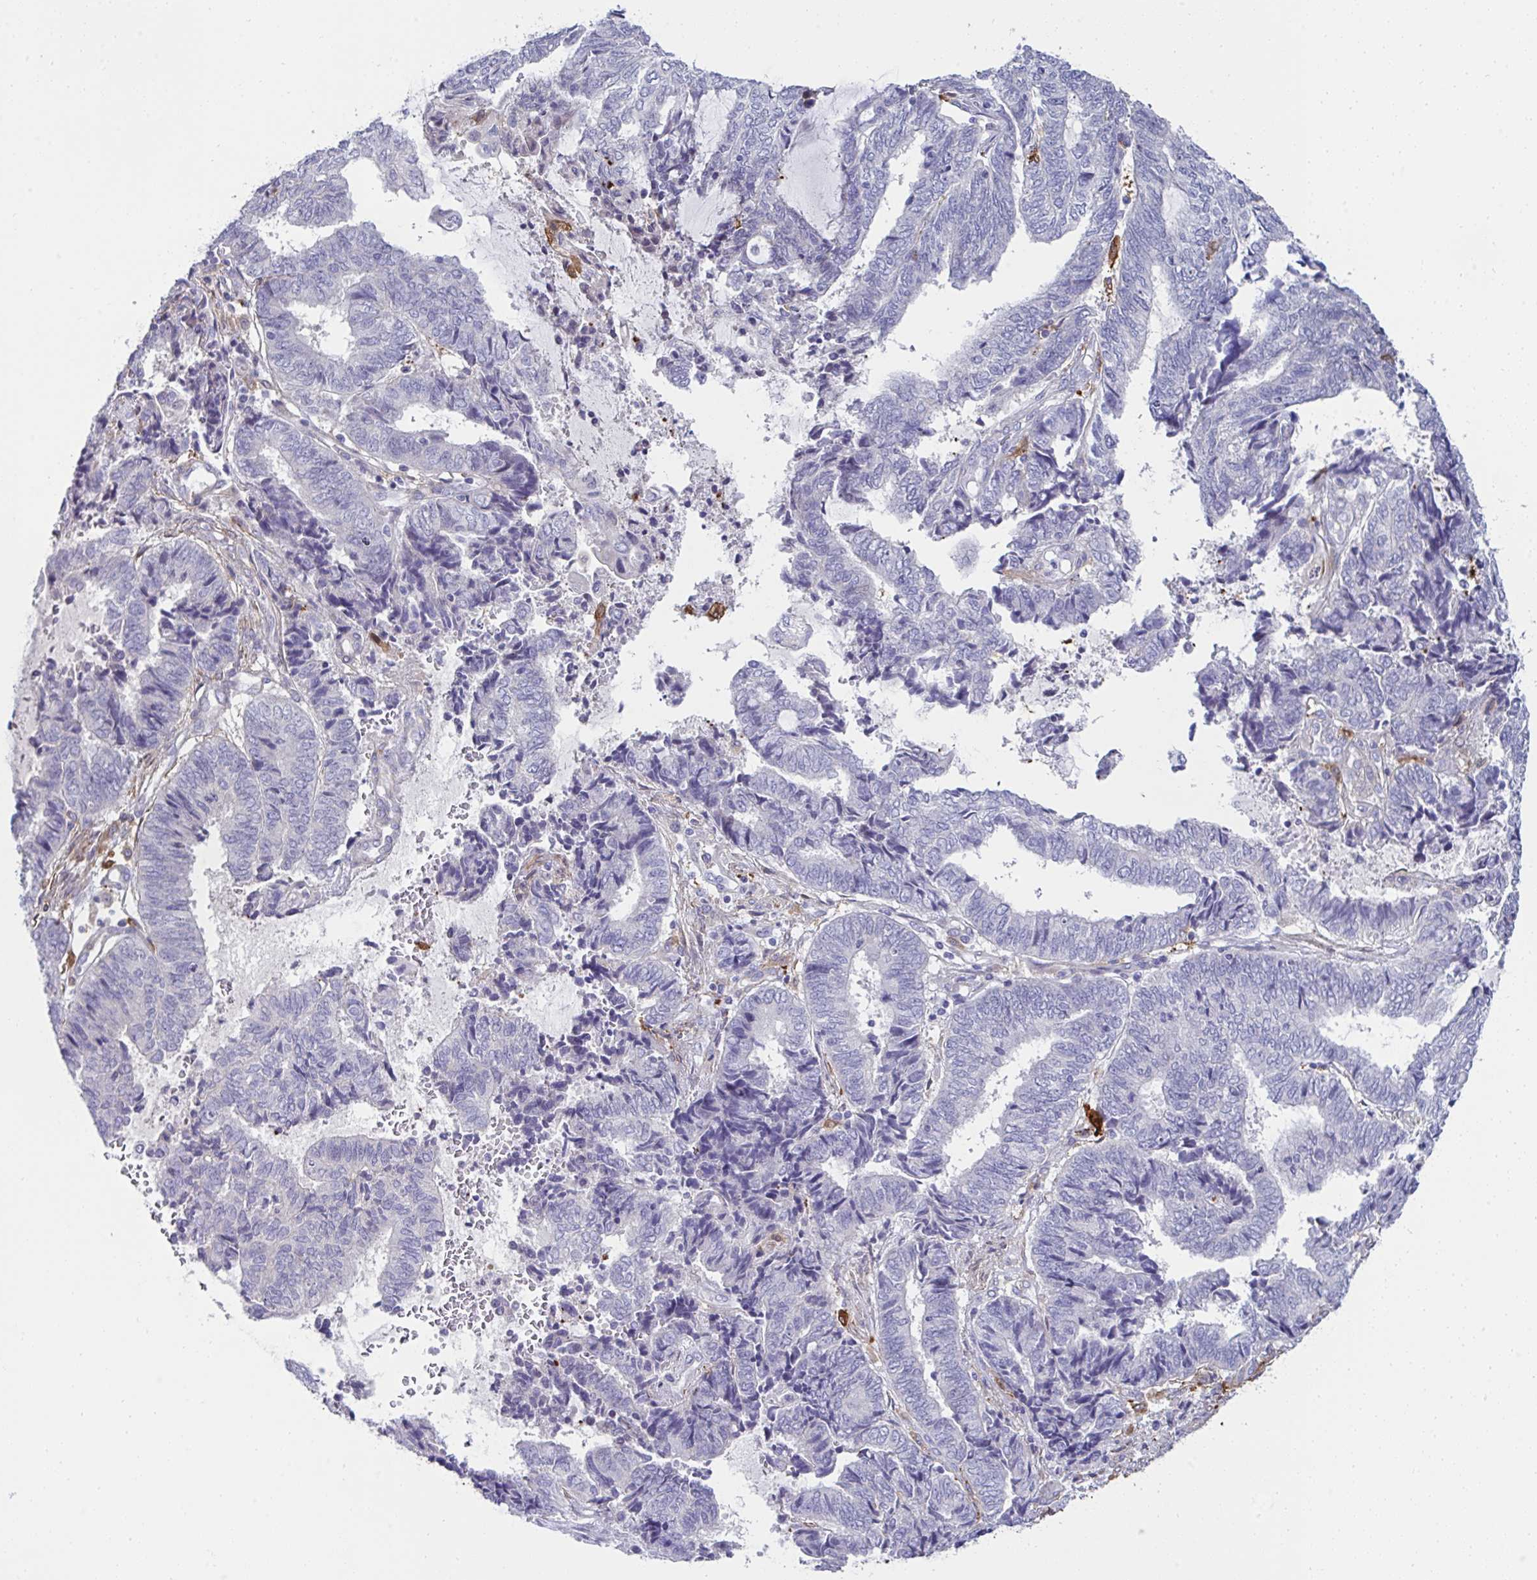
{"staining": {"intensity": "negative", "quantity": "none", "location": "none"}, "tissue": "endometrial cancer", "cell_type": "Tumor cells", "image_type": "cancer", "snomed": [{"axis": "morphology", "description": "Adenocarcinoma, NOS"}, {"axis": "topography", "description": "Uterus"}, {"axis": "topography", "description": "Endometrium"}], "caption": "High power microscopy micrograph of an immunohistochemistry micrograph of endometrial adenocarcinoma, revealing no significant staining in tumor cells.", "gene": "FBXL13", "patient": {"sex": "female", "age": 70}}